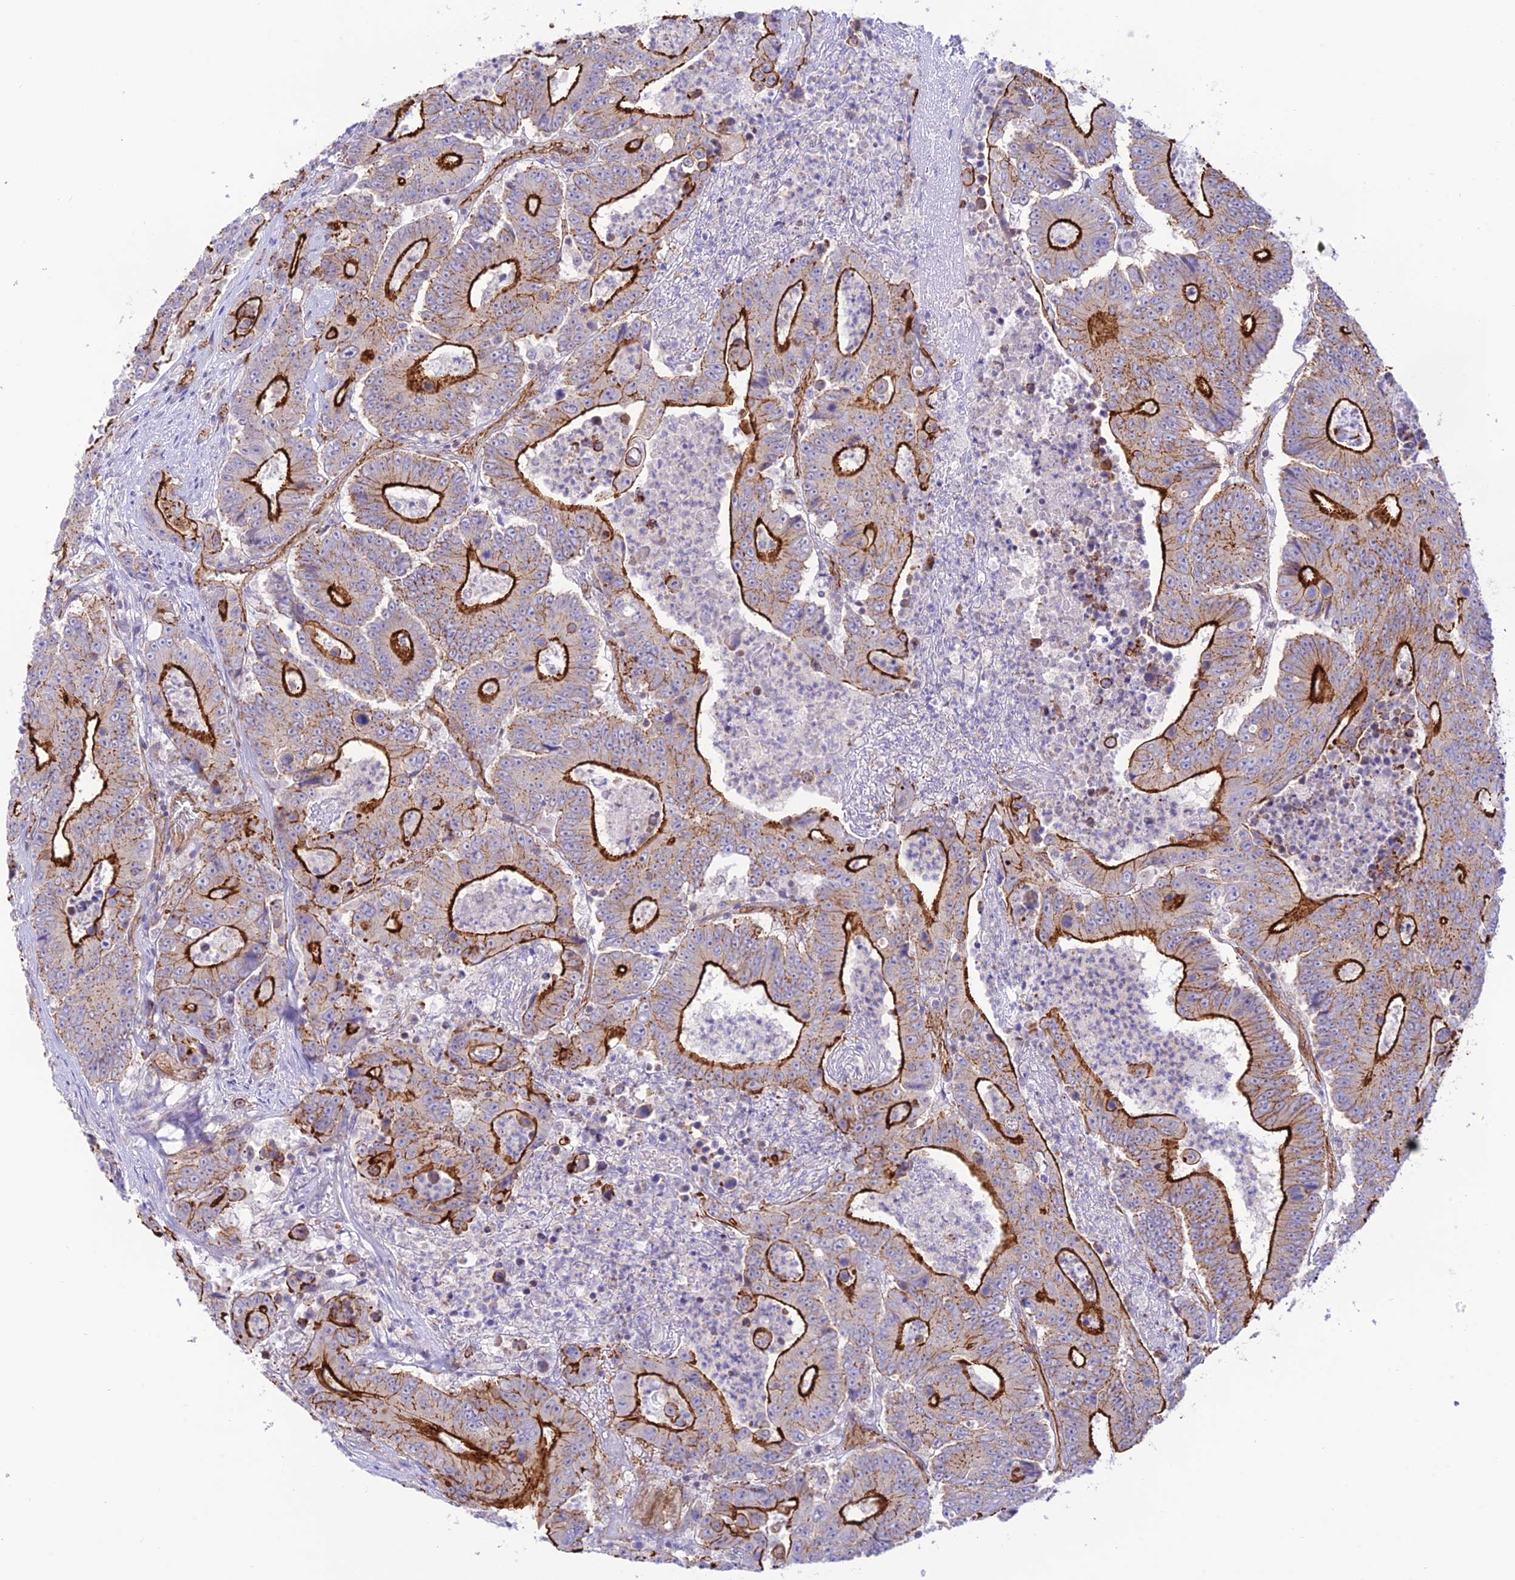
{"staining": {"intensity": "strong", "quantity": "25%-75%", "location": "cytoplasmic/membranous"}, "tissue": "colorectal cancer", "cell_type": "Tumor cells", "image_type": "cancer", "snomed": [{"axis": "morphology", "description": "Adenocarcinoma, NOS"}, {"axis": "topography", "description": "Colon"}], "caption": "A micrograph of human adenocarcinoma (colorectal) stained for a protein shows strong cytoplasmic/membranous brown staining in tumor cells.", "gene": "YPEL5", "patient": {"sex": "male", "age": 83}}